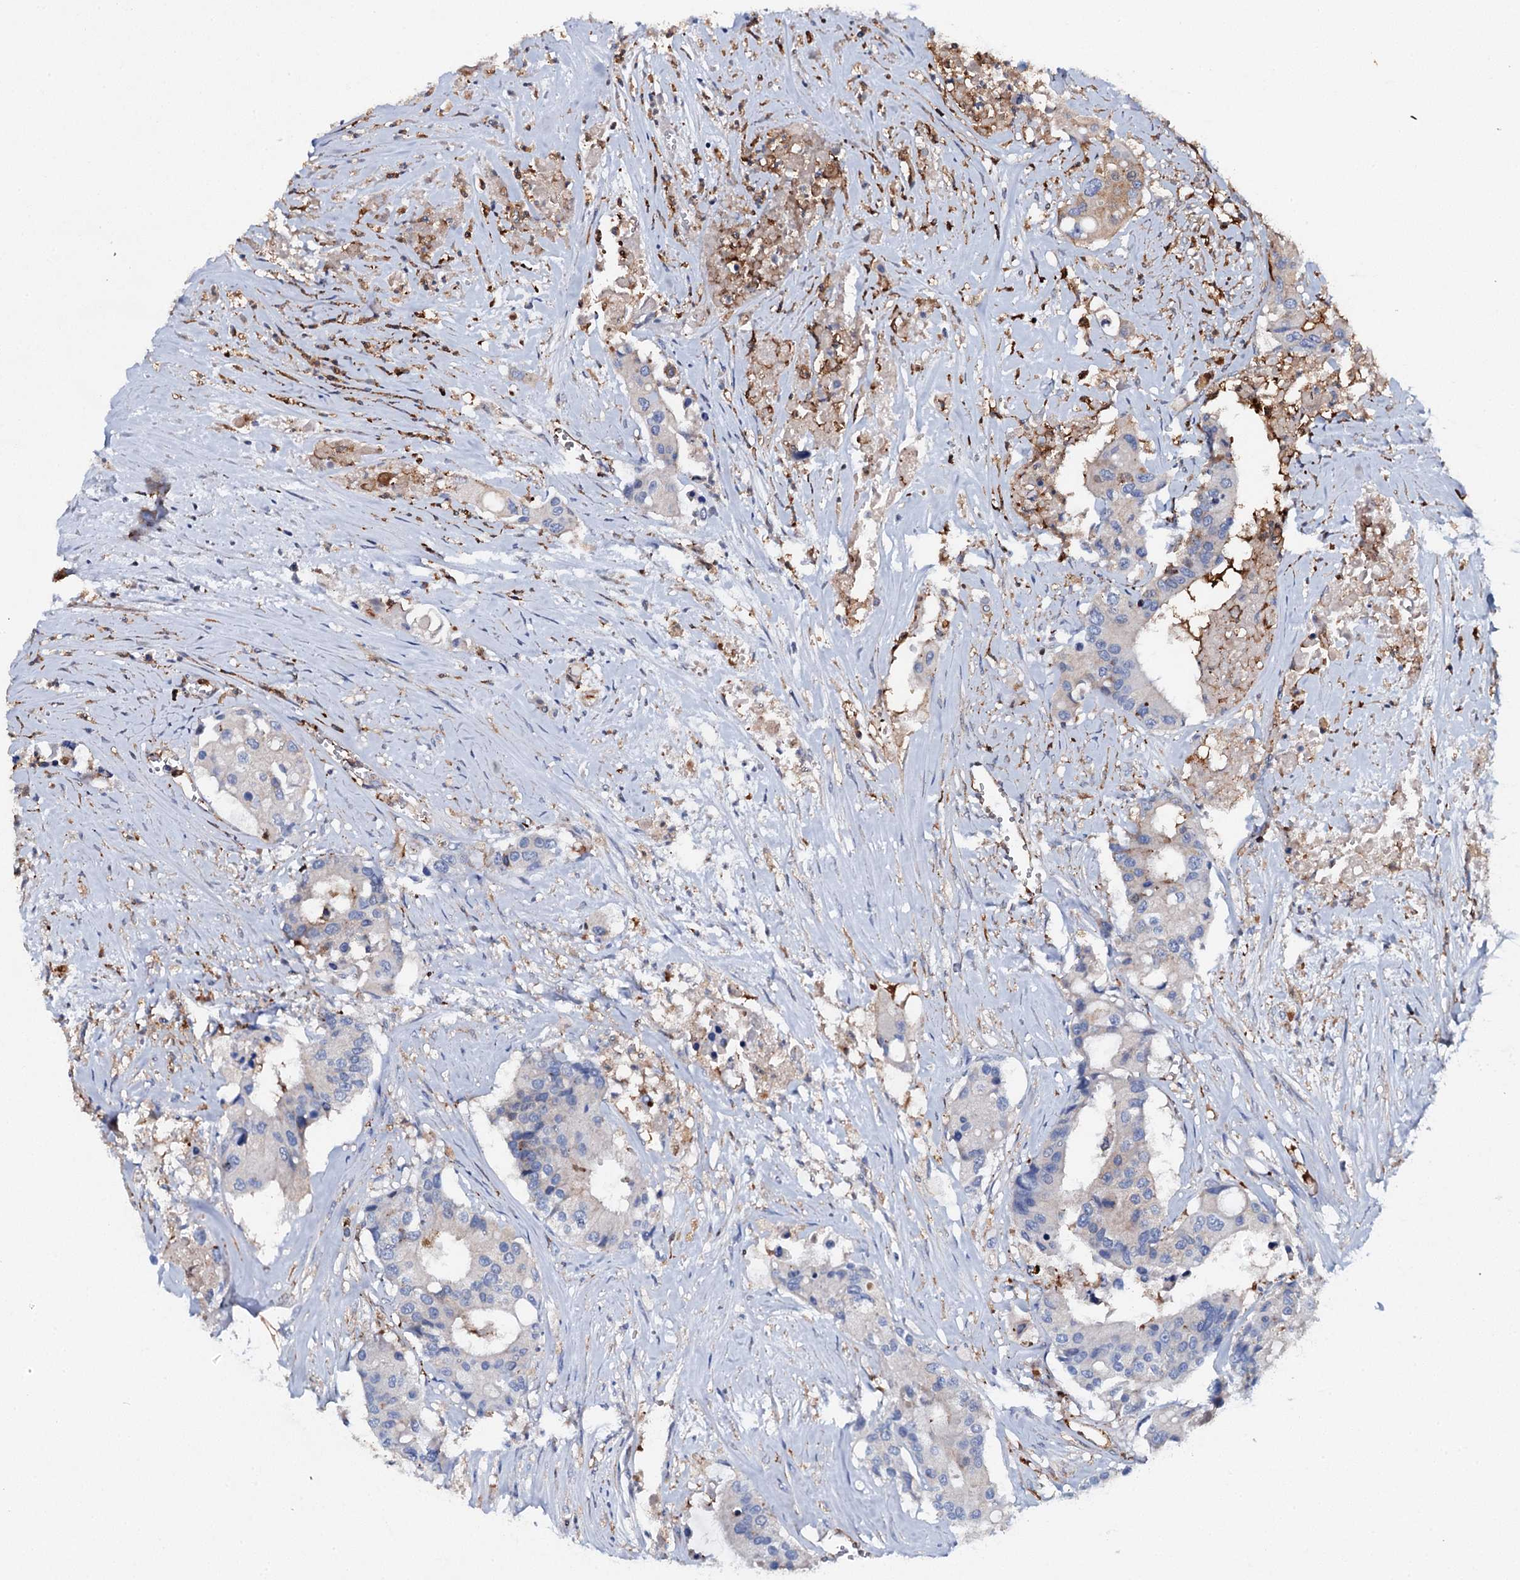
{"staining": {"intensity": "negative", "quantity": "none", "location": "none"}, "tissue": "colorectal cancer", "cell_type": "Tumor cells", "image_type": "cancer", "snomed": [{"axis": "morphology", "description": "Adenocarcinoma, NOS"}, {"axis": "topography", "description": "Colon"}], "caption": "Immunohistochemistry (IHC) image of human adenocarcinoma (colorectal) stained for a protein (brown), which displays no expression in tumor cells. Nuclei are stained in blue.", "gene": "MS4A4E", "patient": {"sex": "male", "age": 77}}